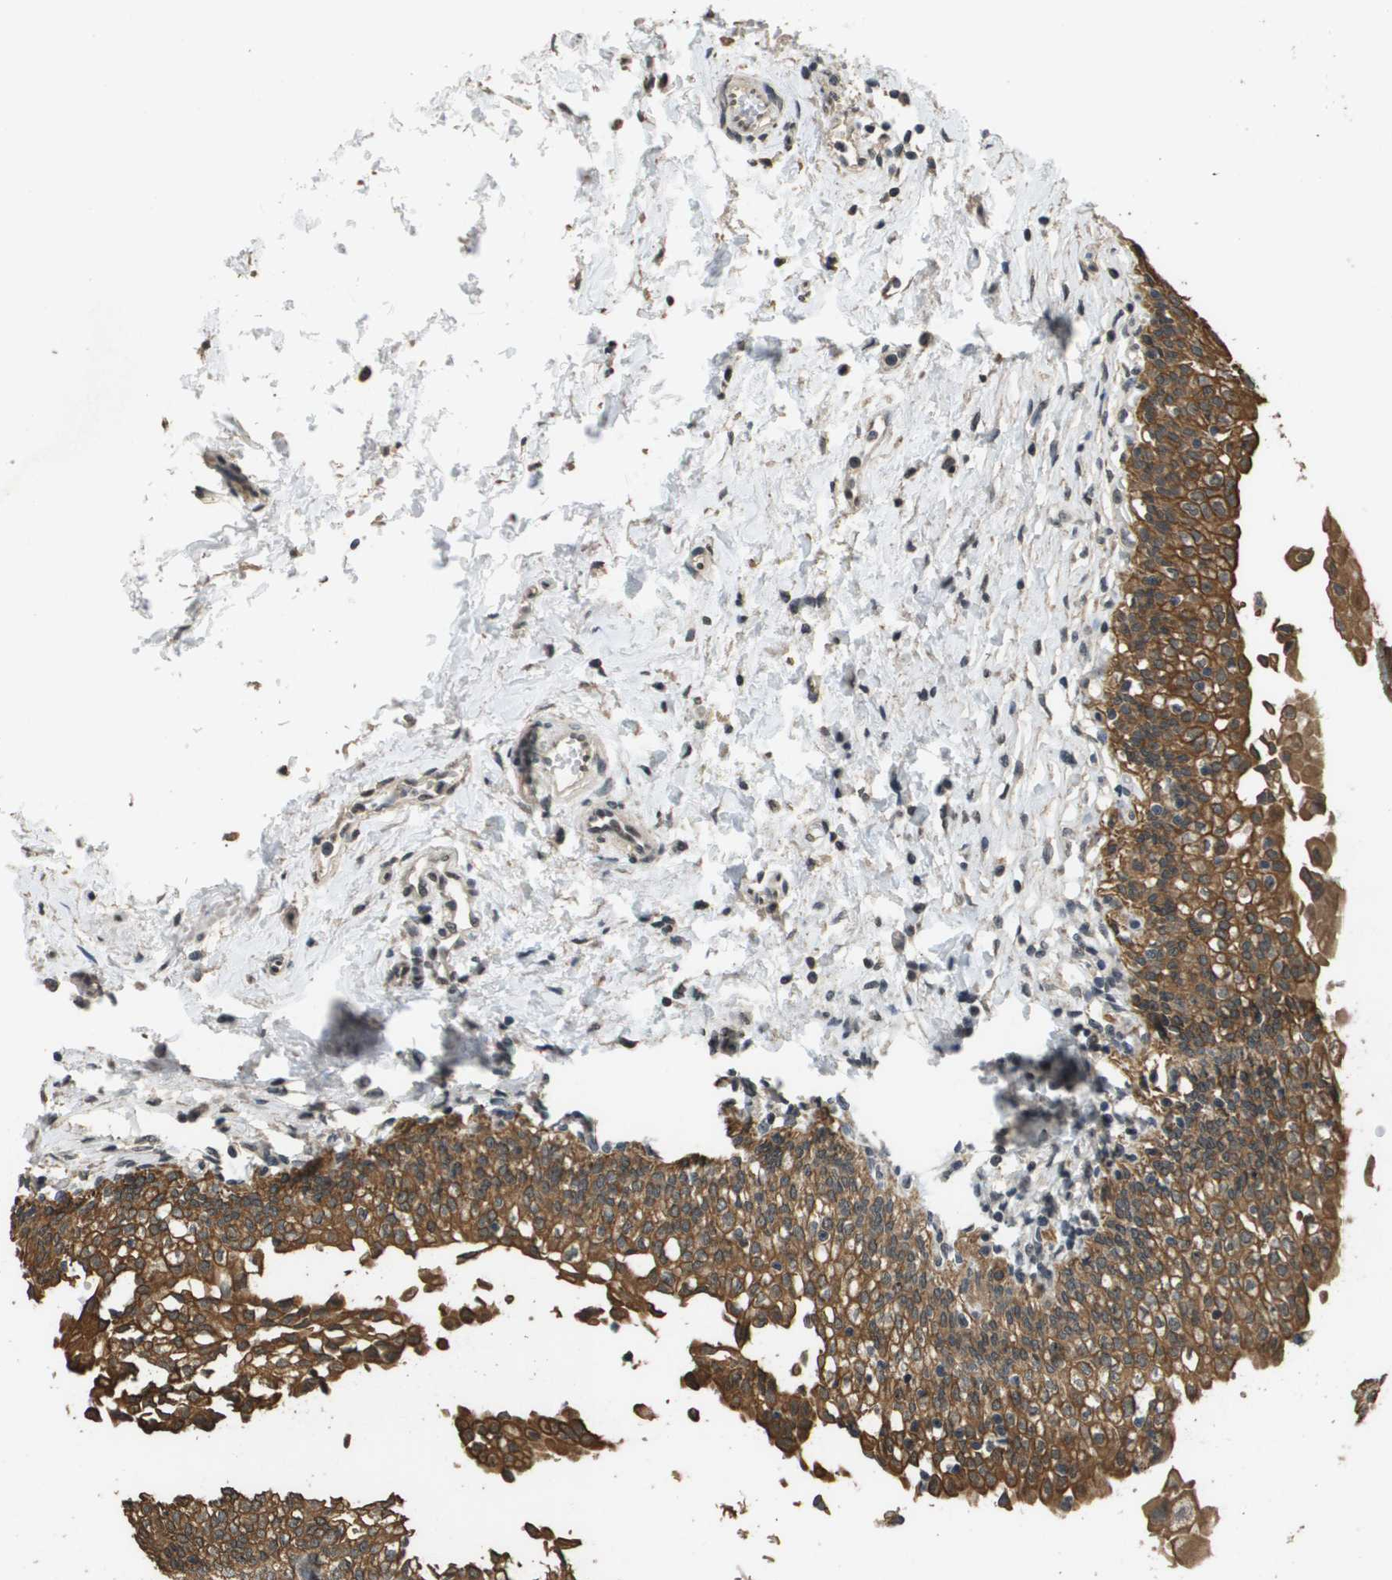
{"staining": {"intensity": "moderate", "quantity": ">75%", "location": "cytoplasmic/membranous"}, "tissue": "urinary bladder", "cell_type": "Urothelial cells", "image_type": "normal", "snomed": [{"axis": "morphology", "description": "Normal tissue, NOS"}, {"axis": "topography", "description": "Urinary bladder"}], "caption": "Normal urinary bladder exhibits moderate cytoplasmic/membranous positivity in approximately >75% of urothelial cells.", "gene": "FANCC", "patient": {"sex": "male", "age": 55}}